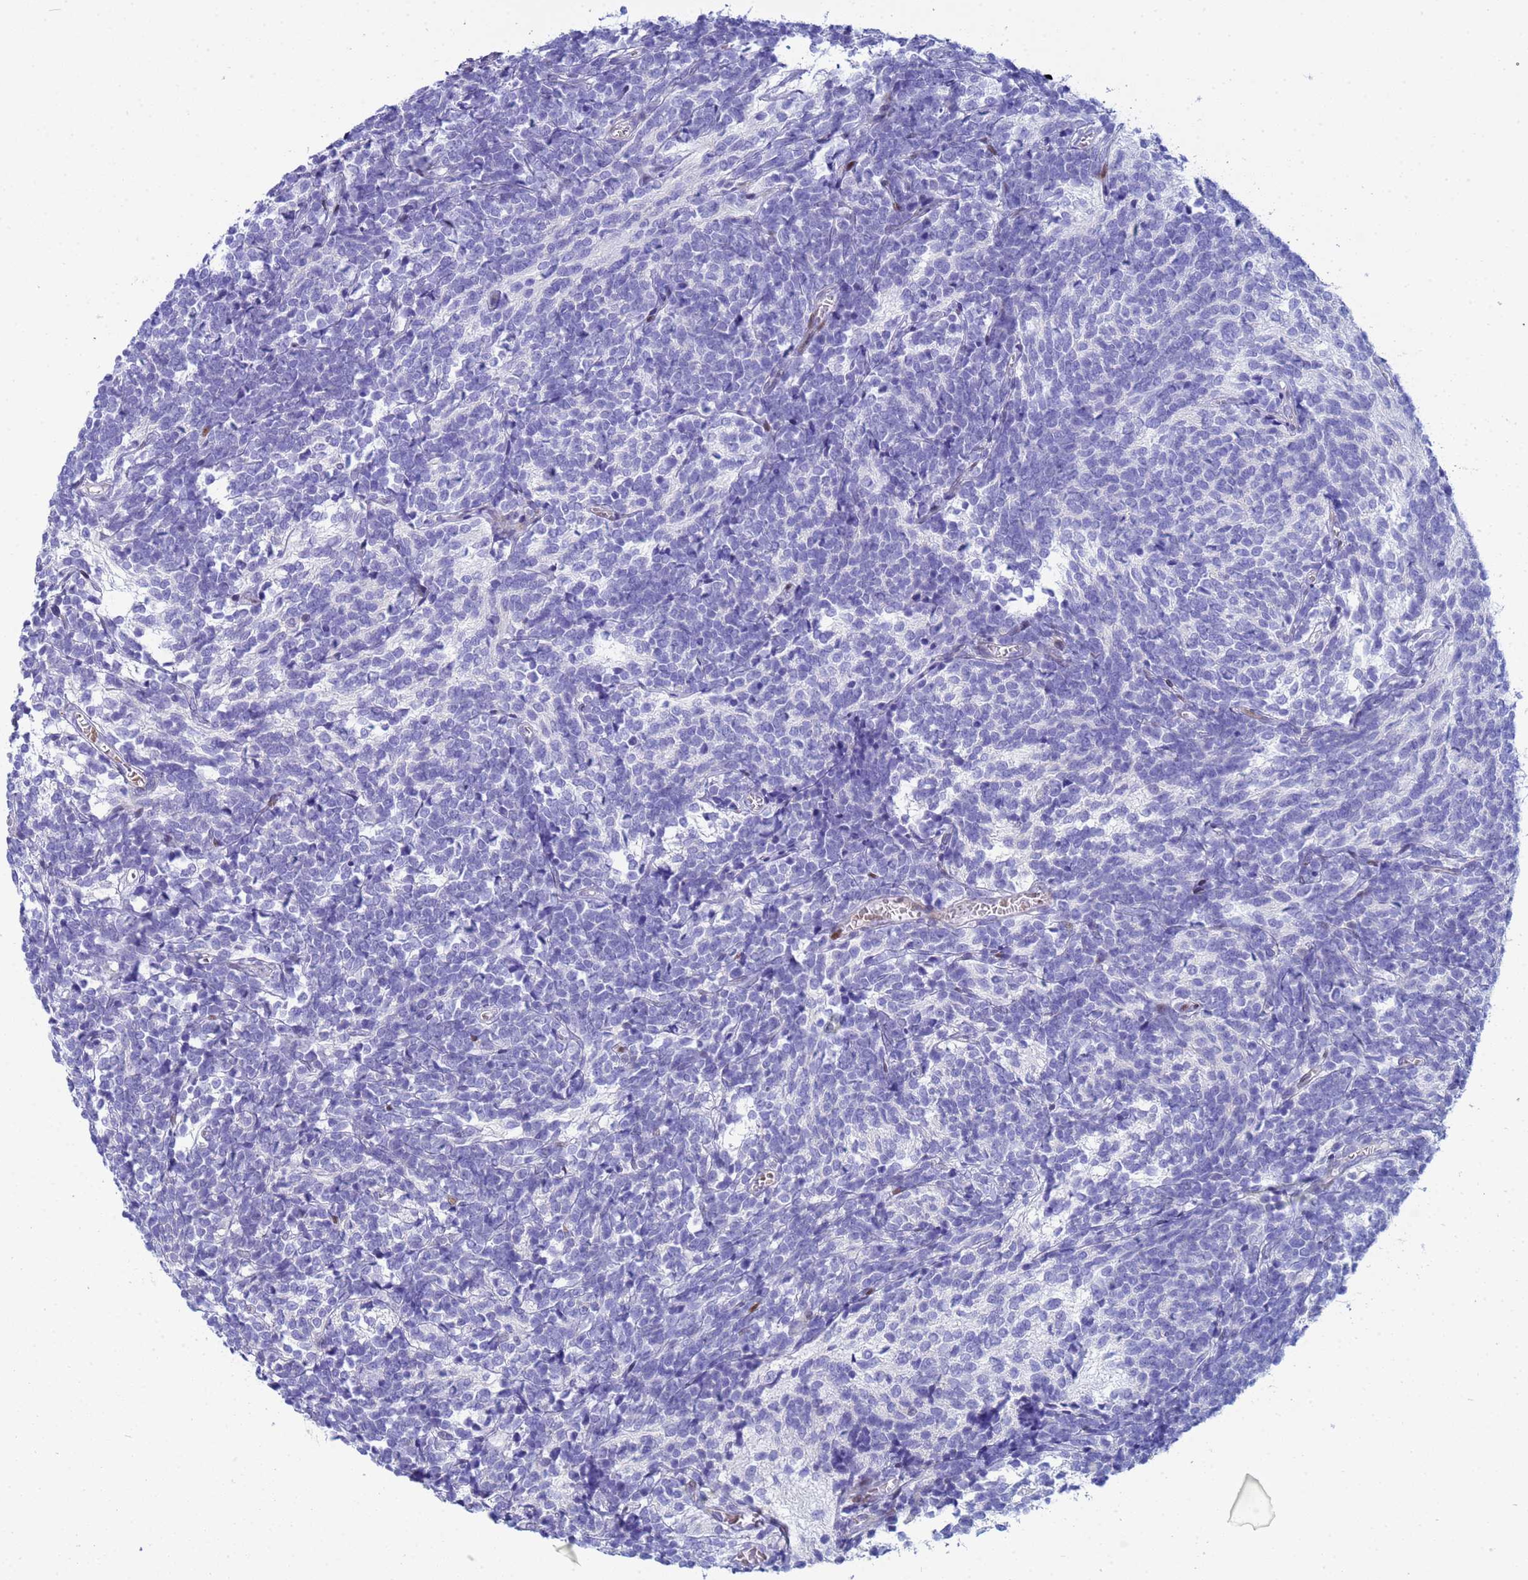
{"staining": {"intensity": "negative", "quantity": "none", "location": "none"}, "tissue": "glioma", "cell_type": "Tumor cells", "image_type": "cancer", "snomed": [{"axis": "morphology", "description": "Glioma, malignant, Low grade"}, {"axis": "topography", "description": "Brain"}], "caption": "Image shows no protein staining in tumor cells of malignant low-grade glioma tissue. Brightfield microscopy of IHC stained with DAB (3,3'-diaminobenzidine) (brown) and hematoxylin (blue), captured at high magnification.", "gene": "PPP6R1", "patient": {"sex": "female", "age": 1}}